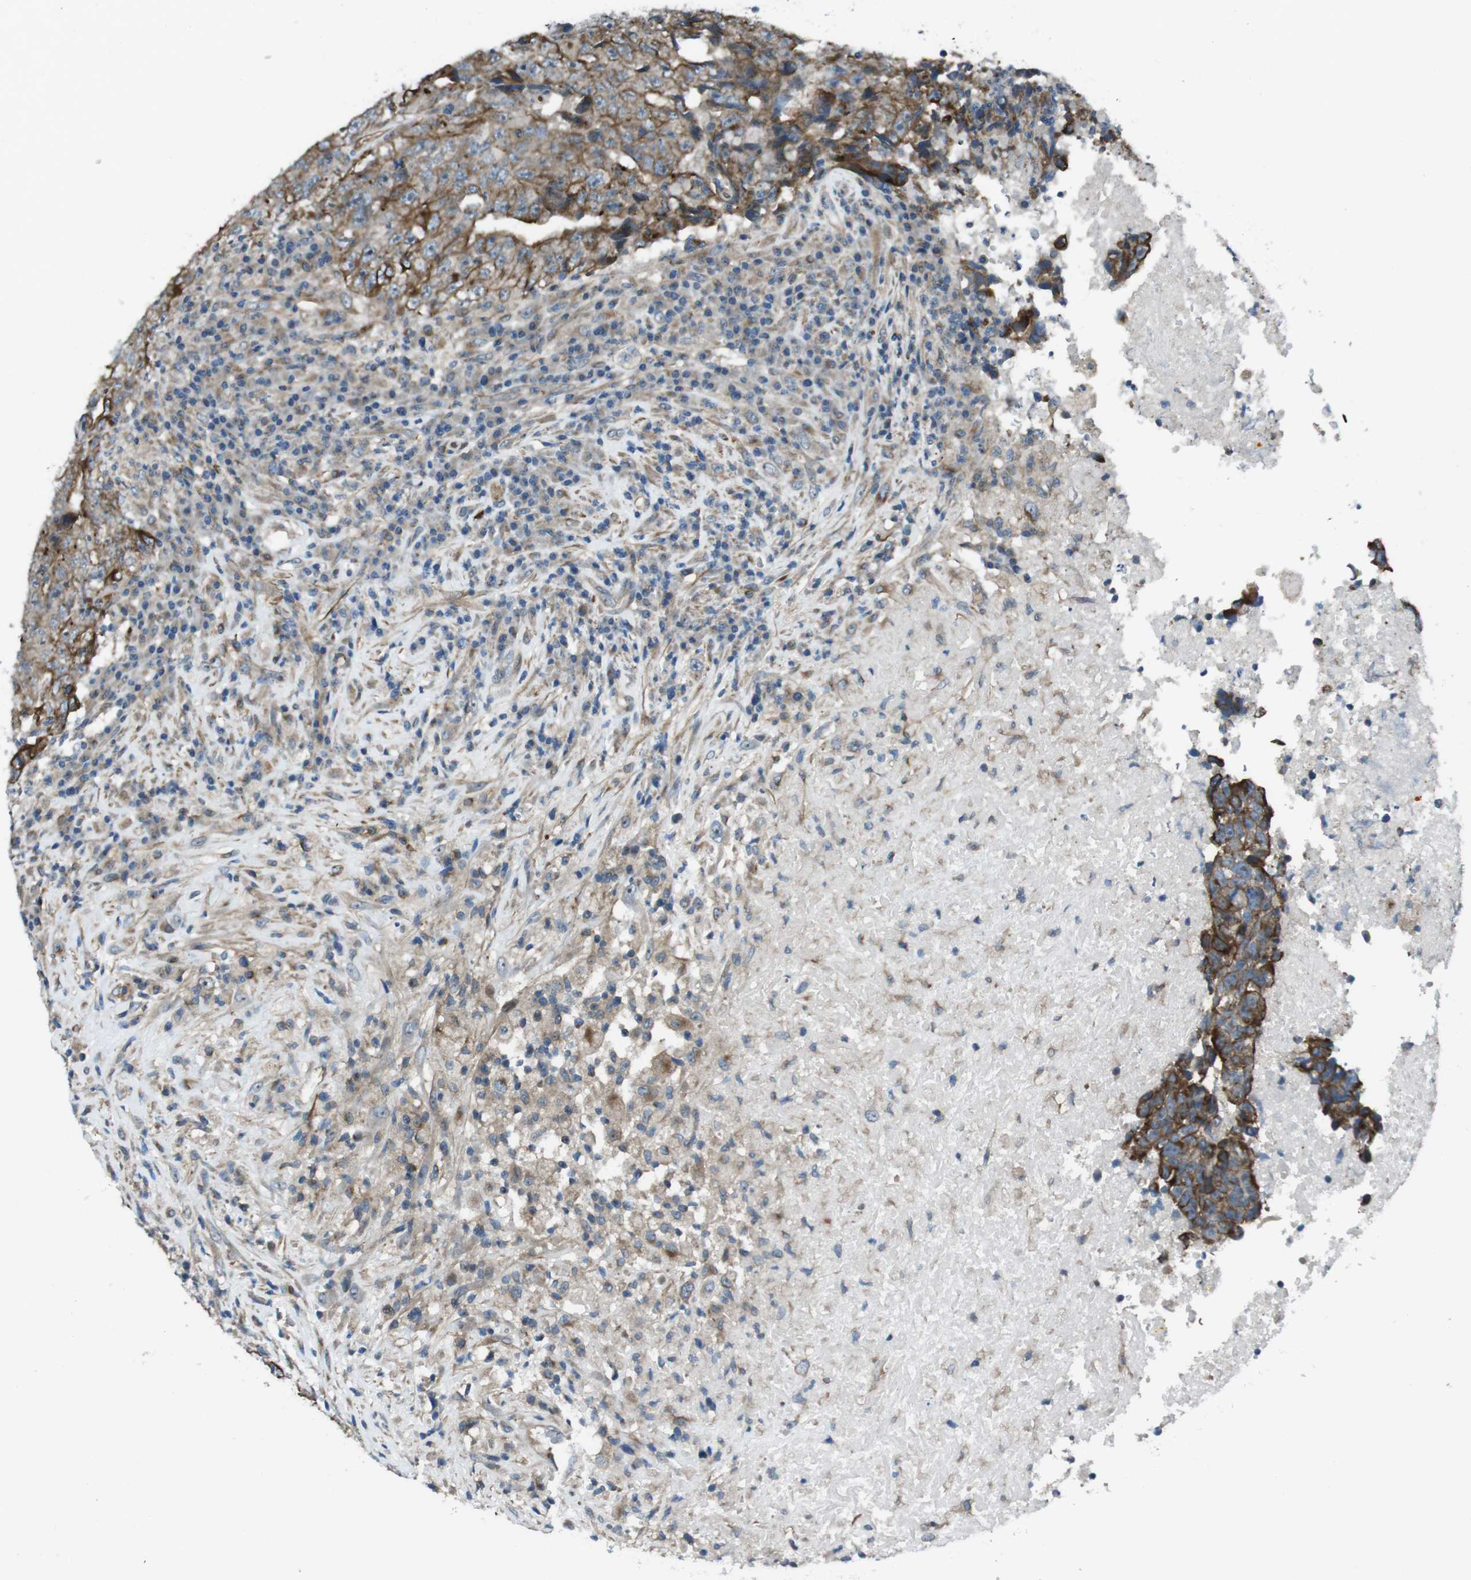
{"staining": {"intensity": "moderate", "quantity": ">75%", "location": "cytoplasmic/membranous"}, "tissue": "testis cancer", "cell_type": "Tumor cells", "image_type": "cancer", "snomed": [{"axis": "morphology", "description": "Necrosis, NOS"}, {"axis": "morphology", "description": "Carcinoma, Embryonal, NOS"}, {"axis": "topography", "description": "Testis"}], "caption": "Testis cancer stained with DAB (3,3'-diaminobenzidine) IHC reveals medium levels of moderate cytoplasmic/membranous staining in about >75% of tumor cells.", "gene": "FAM174B", "patient": {"sex": "male", "age": 19}}